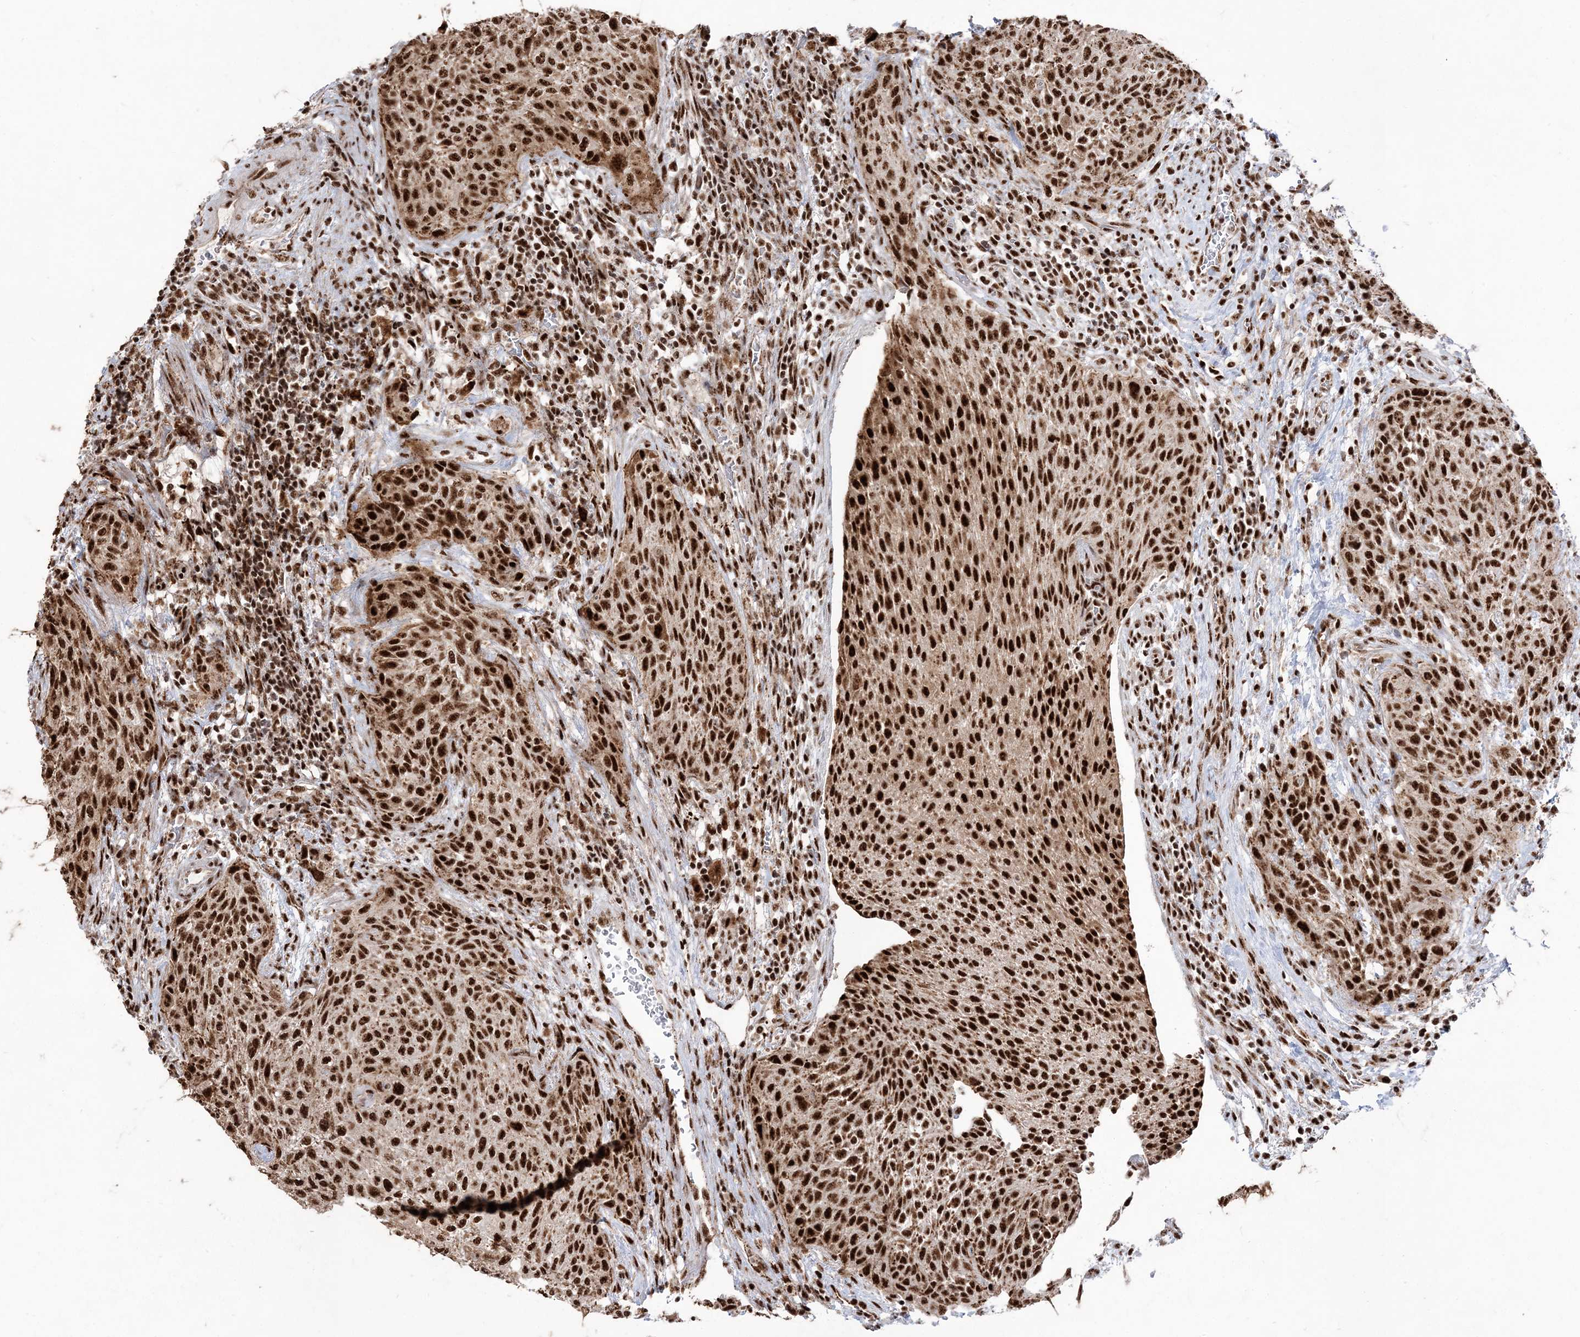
{"staining": {"intensity": "strong", "quantity": ">75%", "location": "nuclear"}, "tissue": "urothelial cancer", "cell_type": "Tumor cells", "image_type": "cancer", "snomed": [{"axis": "morphology", "description": "Urothelial carcinoma, High grade"}, {"axis": "topography", "description": "Urinary bladder"}], "caption": "Immunohistochemical staining of human urothelial cancer demonstrates high levels of strong nuclear staining in approximately >75% of tumor cells. (DAB IHC with brightfield microscopy, high magnification).", "gene": "RBM17", "patient": {"sex": "male", "age": 35}}